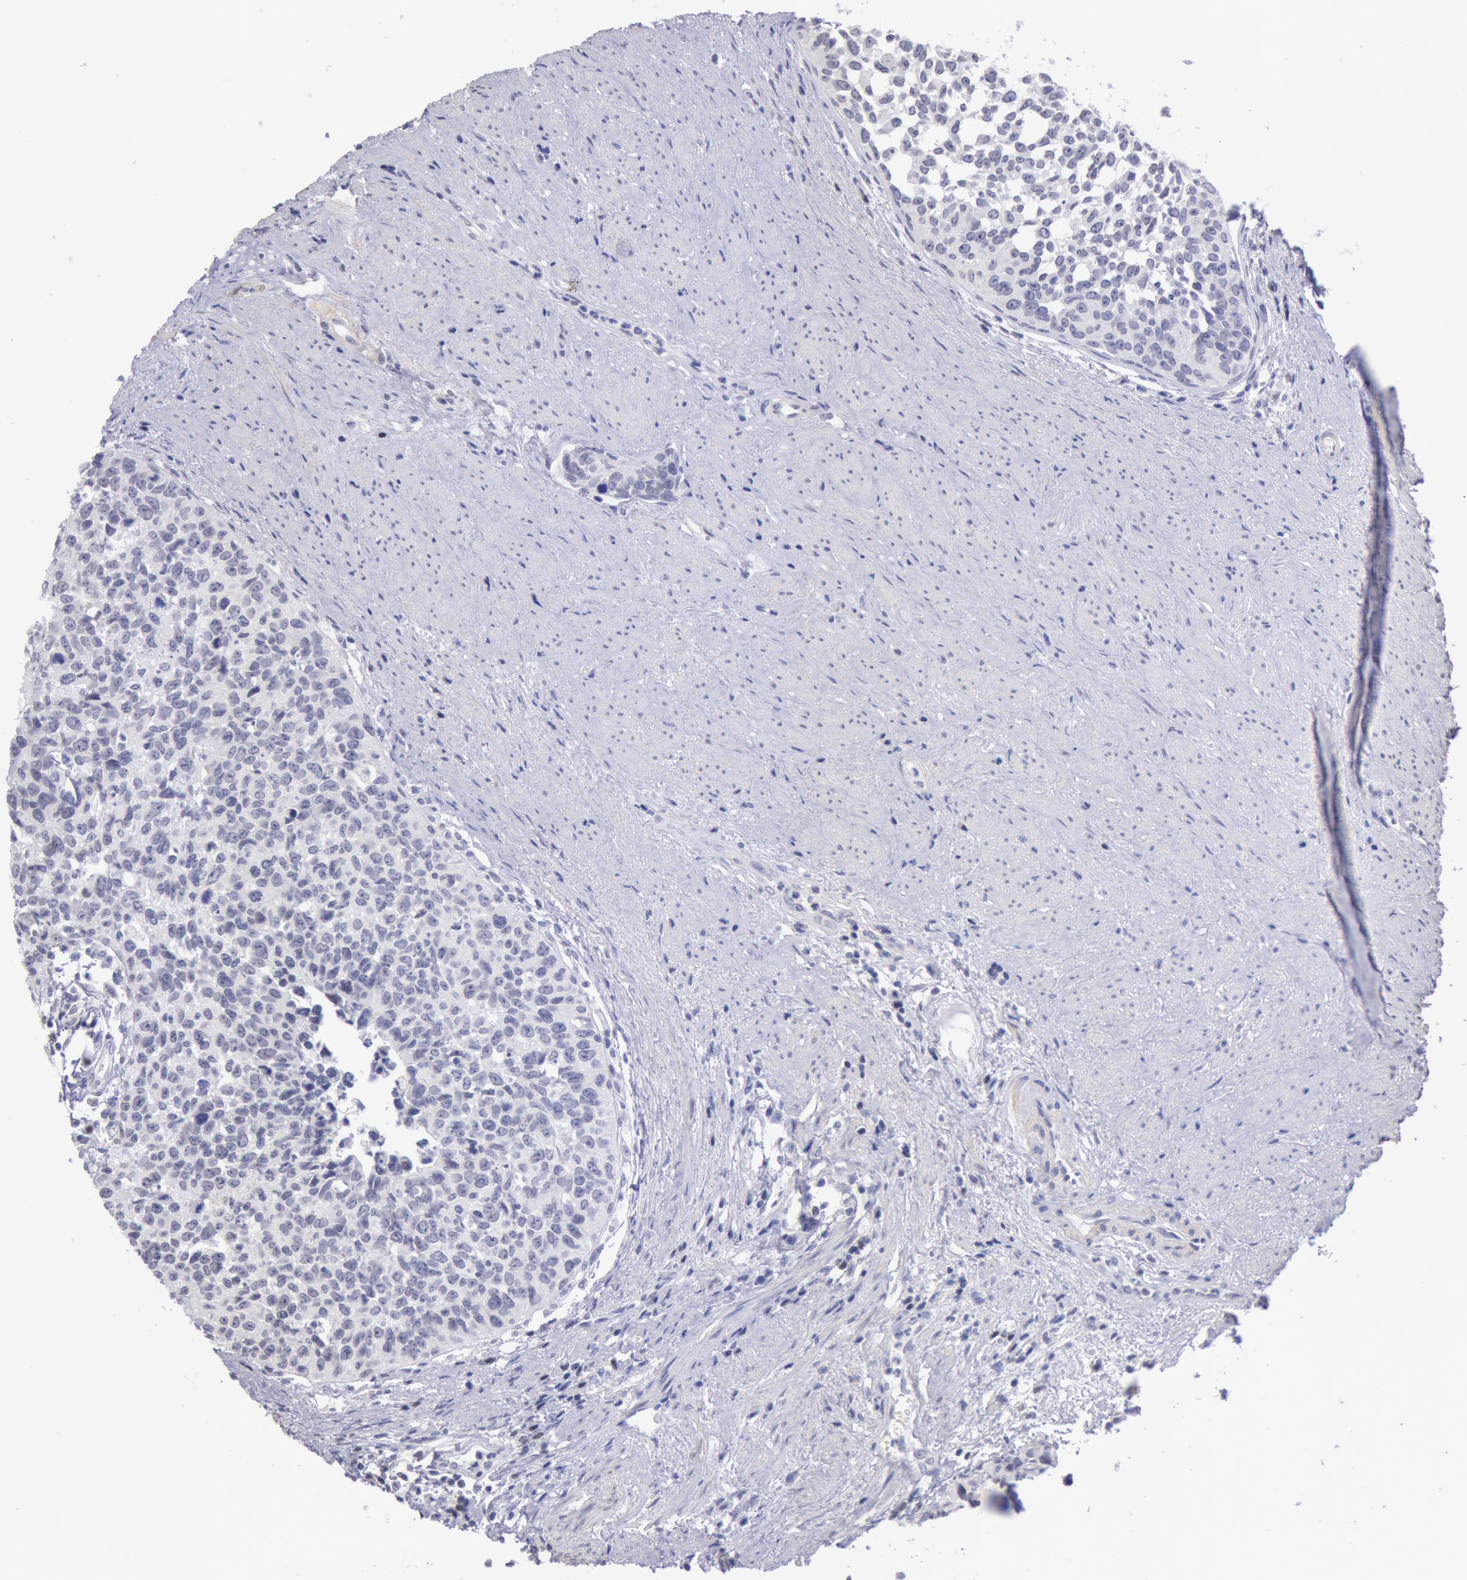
{"staining": {"intensity": "negative", "quantity": "none", "location": "none"}, "tissue": "urothelial cancer", "cell_type": "Tumor cells", "image_type": "cancer", "snomed": [{"axis": "morphology", "description": "Urothelial carcinoma, High grade"}, {"axis": "topography", "description": "Urinary bladder"}], "caption": "Immunohistochemical staining of urothelial cancer displays no significant staining in tumor cells.", "gene": "MYH7", "patient": {"sex": "male", "age": 81}}